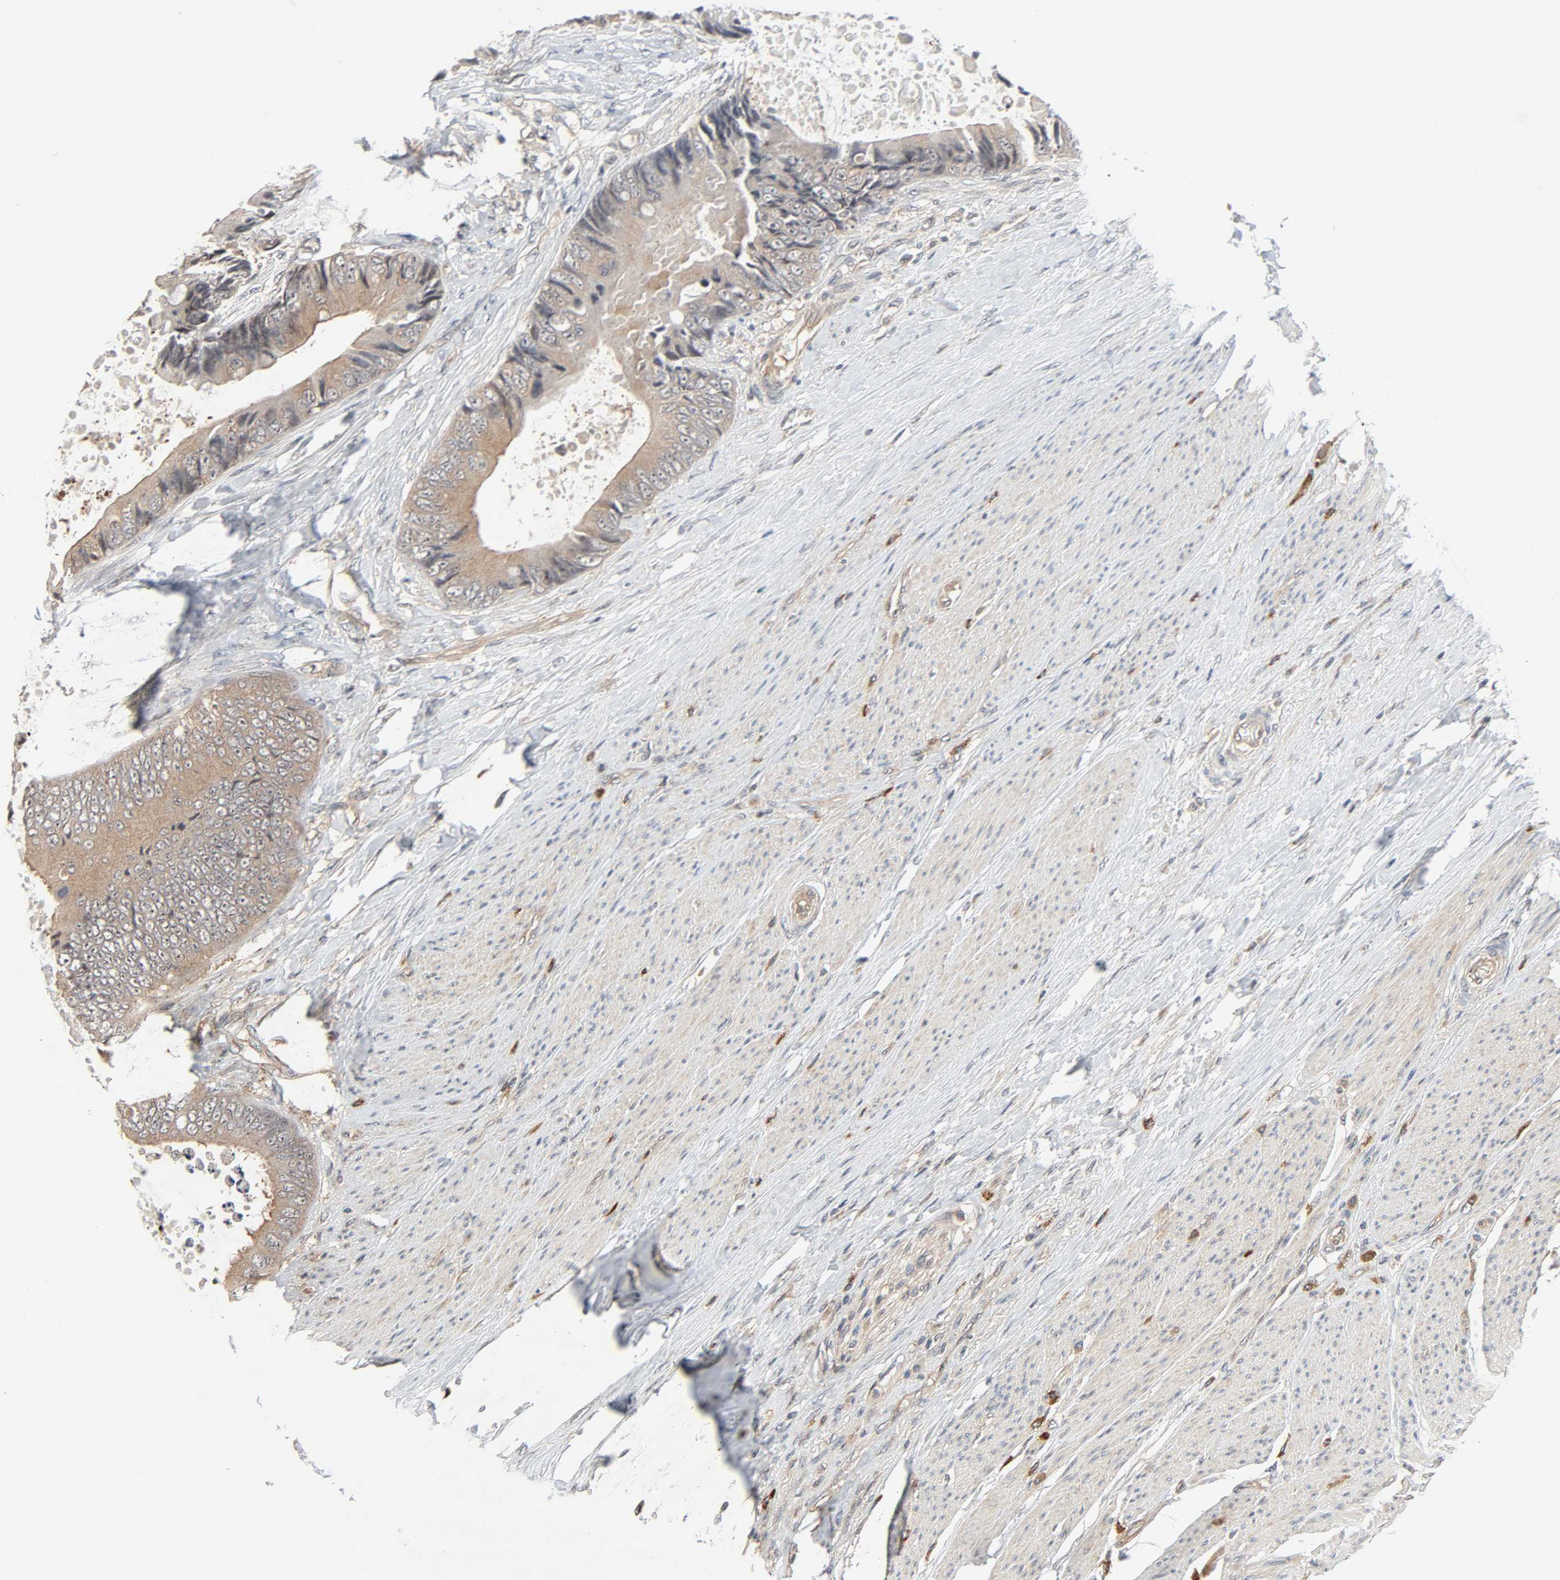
{"staining": {"intensity": "weak", "quantity": ">75%", "location": "cytoplasmic/membranous"}, "tissue": "colorectal cancer", "cell_type": "Tumor cells", "image_type": "cancer", "snomed": [{"axis": "morphology", "description": "Adenocarcinoma, NOS"}, {"axis": "topography", "description": "Rectum"}], "caption": "Colorectal cancer stained with DAB (3,3'-diaminobenzidine) immunohistochemistry demonstrates low levels of weak cytoplasmic/membranous positivity in approximately >75% of tumor cells.", "gene": "PPP2R1B", "patient": {"sex": "female", "age": 77}}